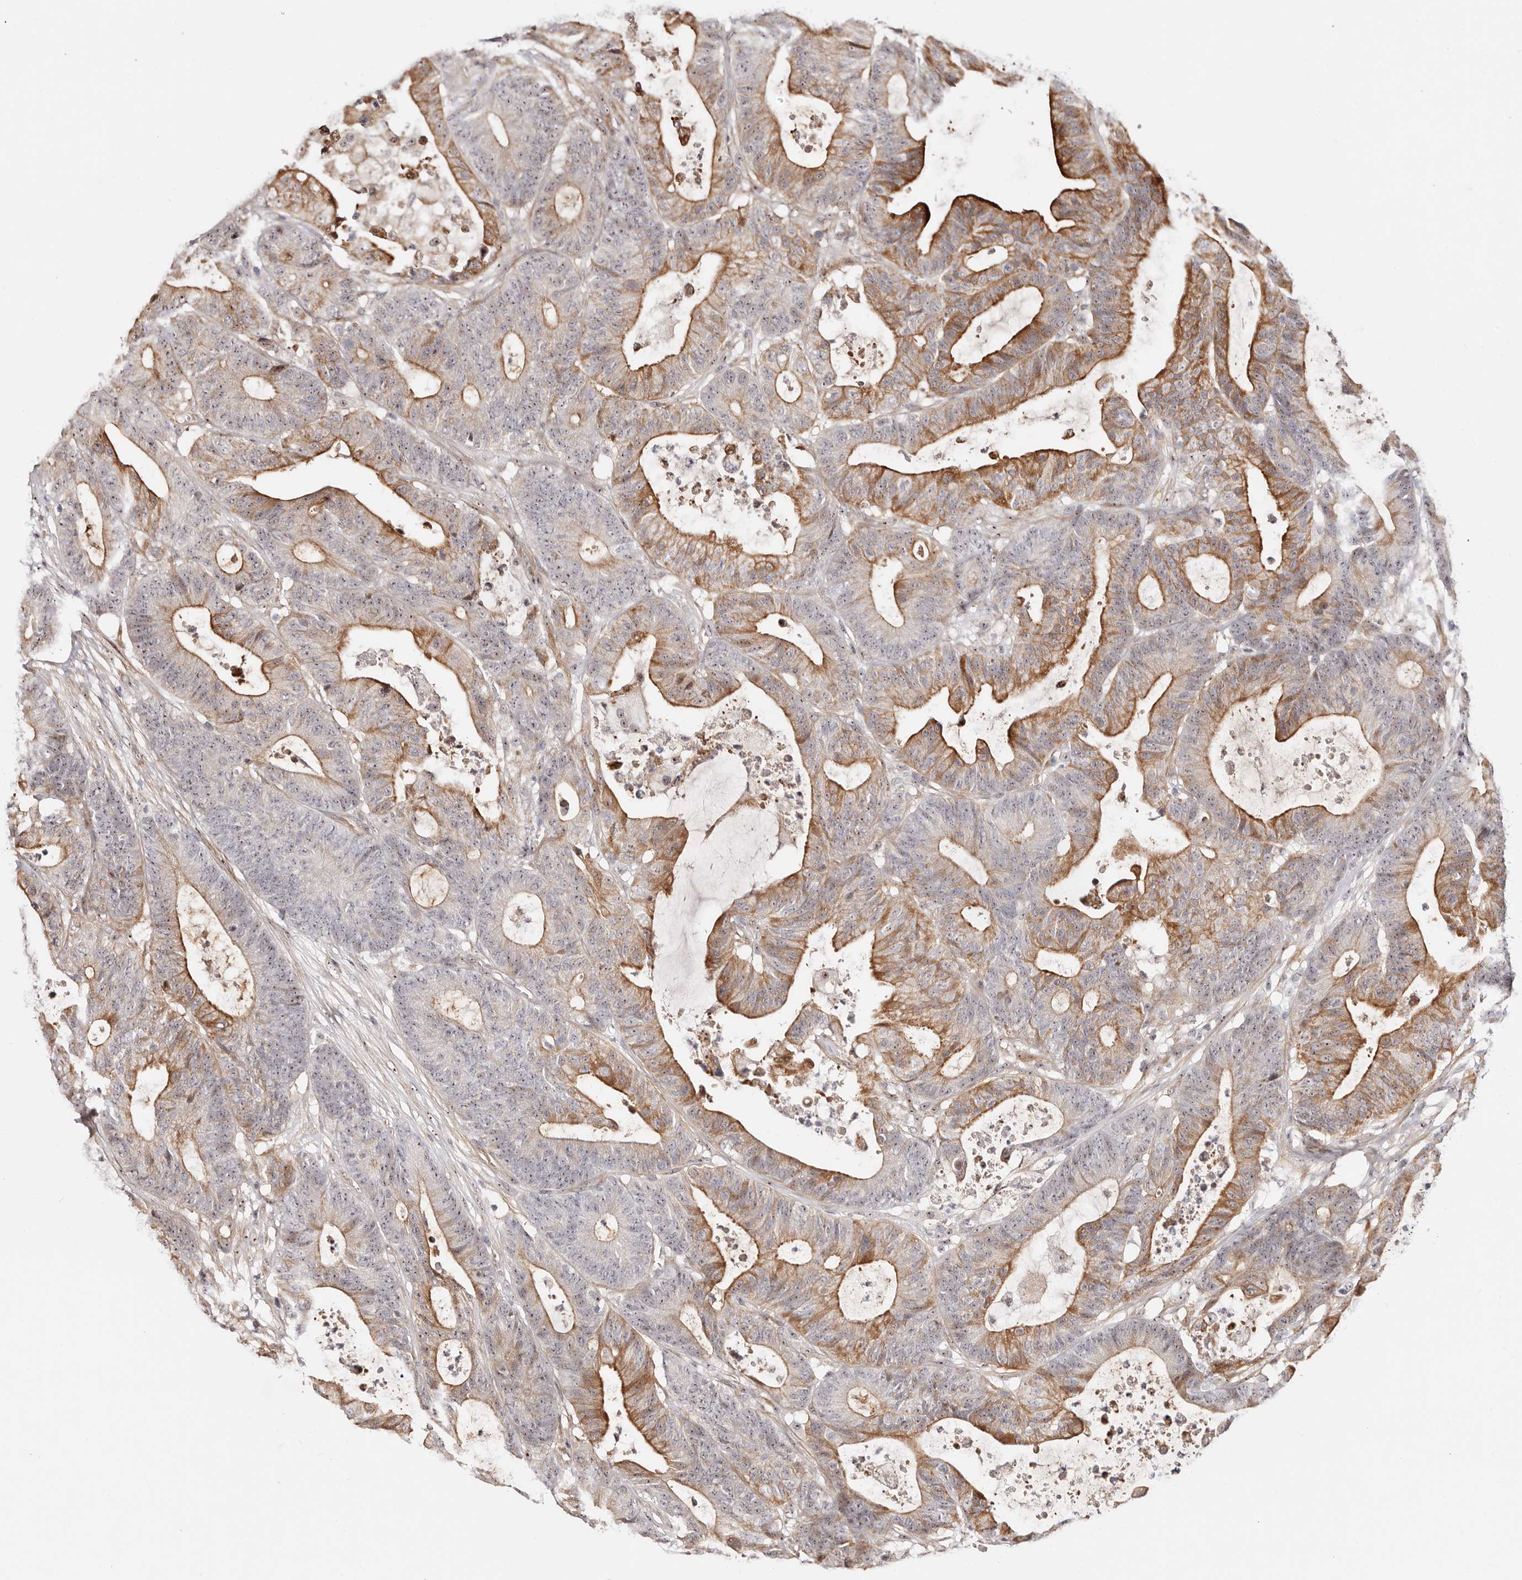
{"staining": {"intensity": "moderate", "quantity": "25%-75%", "location": "cytoplasmic/membranous"}, "tissue": "colorectal cancer", "cell_type": "Tumor cells", "image_type": "cancer", "snomed": [{"axis": "morphology", "description": "Adenocarcinoma, NOS"}, {"axis": "topography", "description": "Colon"}], "caption": "Immunohistochemical staining of colorectal adenocarcinoma displays medium levels of moderate cytoplasmic/membranous protein expression in about 25%-75% of tumor cells. (DAB IHC, brown staining for protein, blue staining for nuclei).", "gene": "ODF2L", "patient": {"sex": "female", "age": 84}}